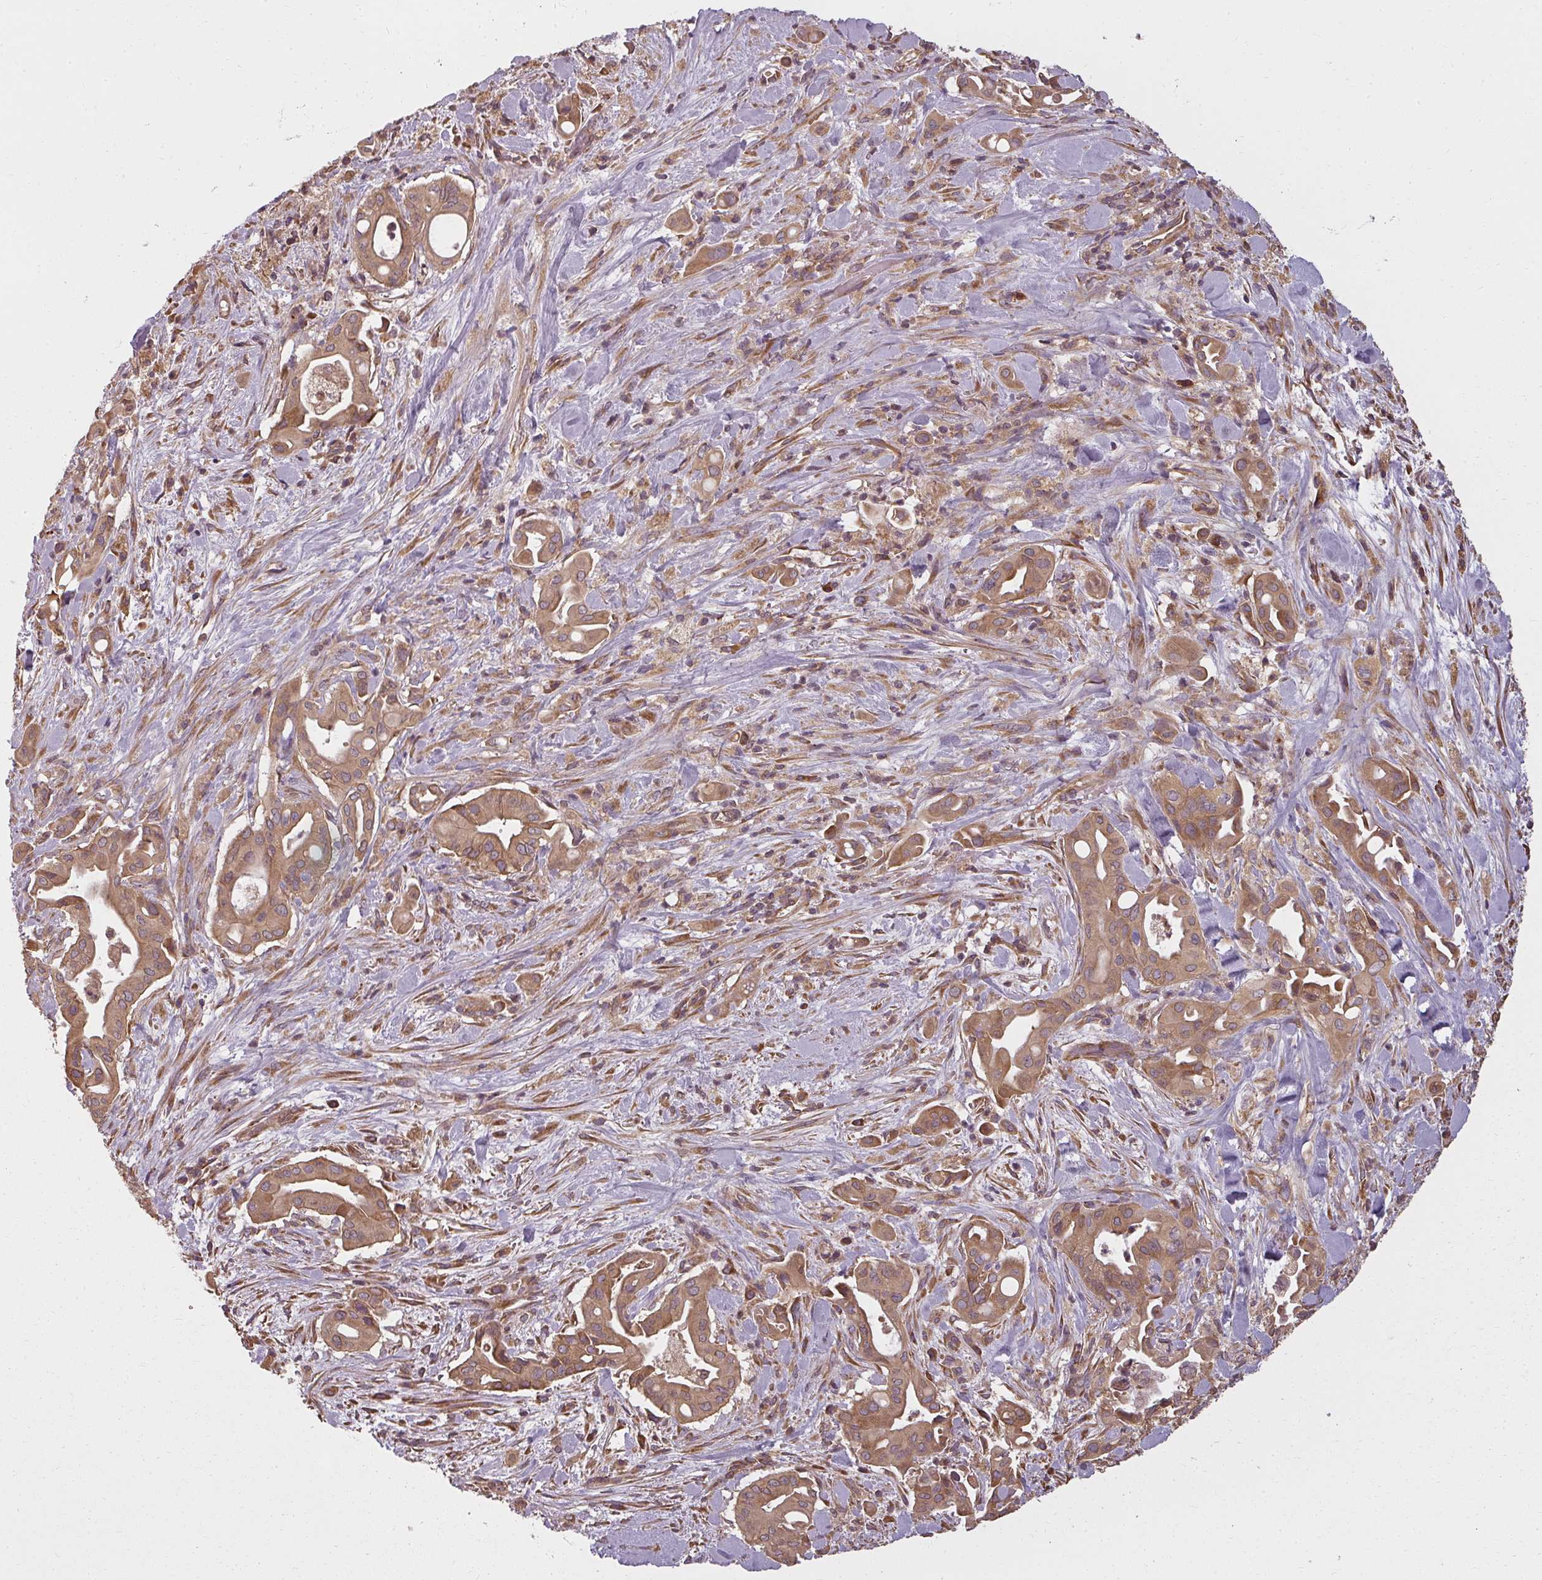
{"staining": {"intensity": "moderate", "quantity": ">75%", "location": "cytoplasmic/membranous"}, "tissue": "liver cancer", "cell_type": "Tumor cells", "image_type": "cancer", "snomed": [{"axis": "morphology", "description": "Cholangiocarcinoma"}, {"axis": "topography", "description": "Liver"}], "caption": "Human cholangiocarcinoma (liver) stained with a protein marker displays moderate staining in tumor cells.", "gene": "RPL24", "patient": {"sex": "female", "age": 68}}